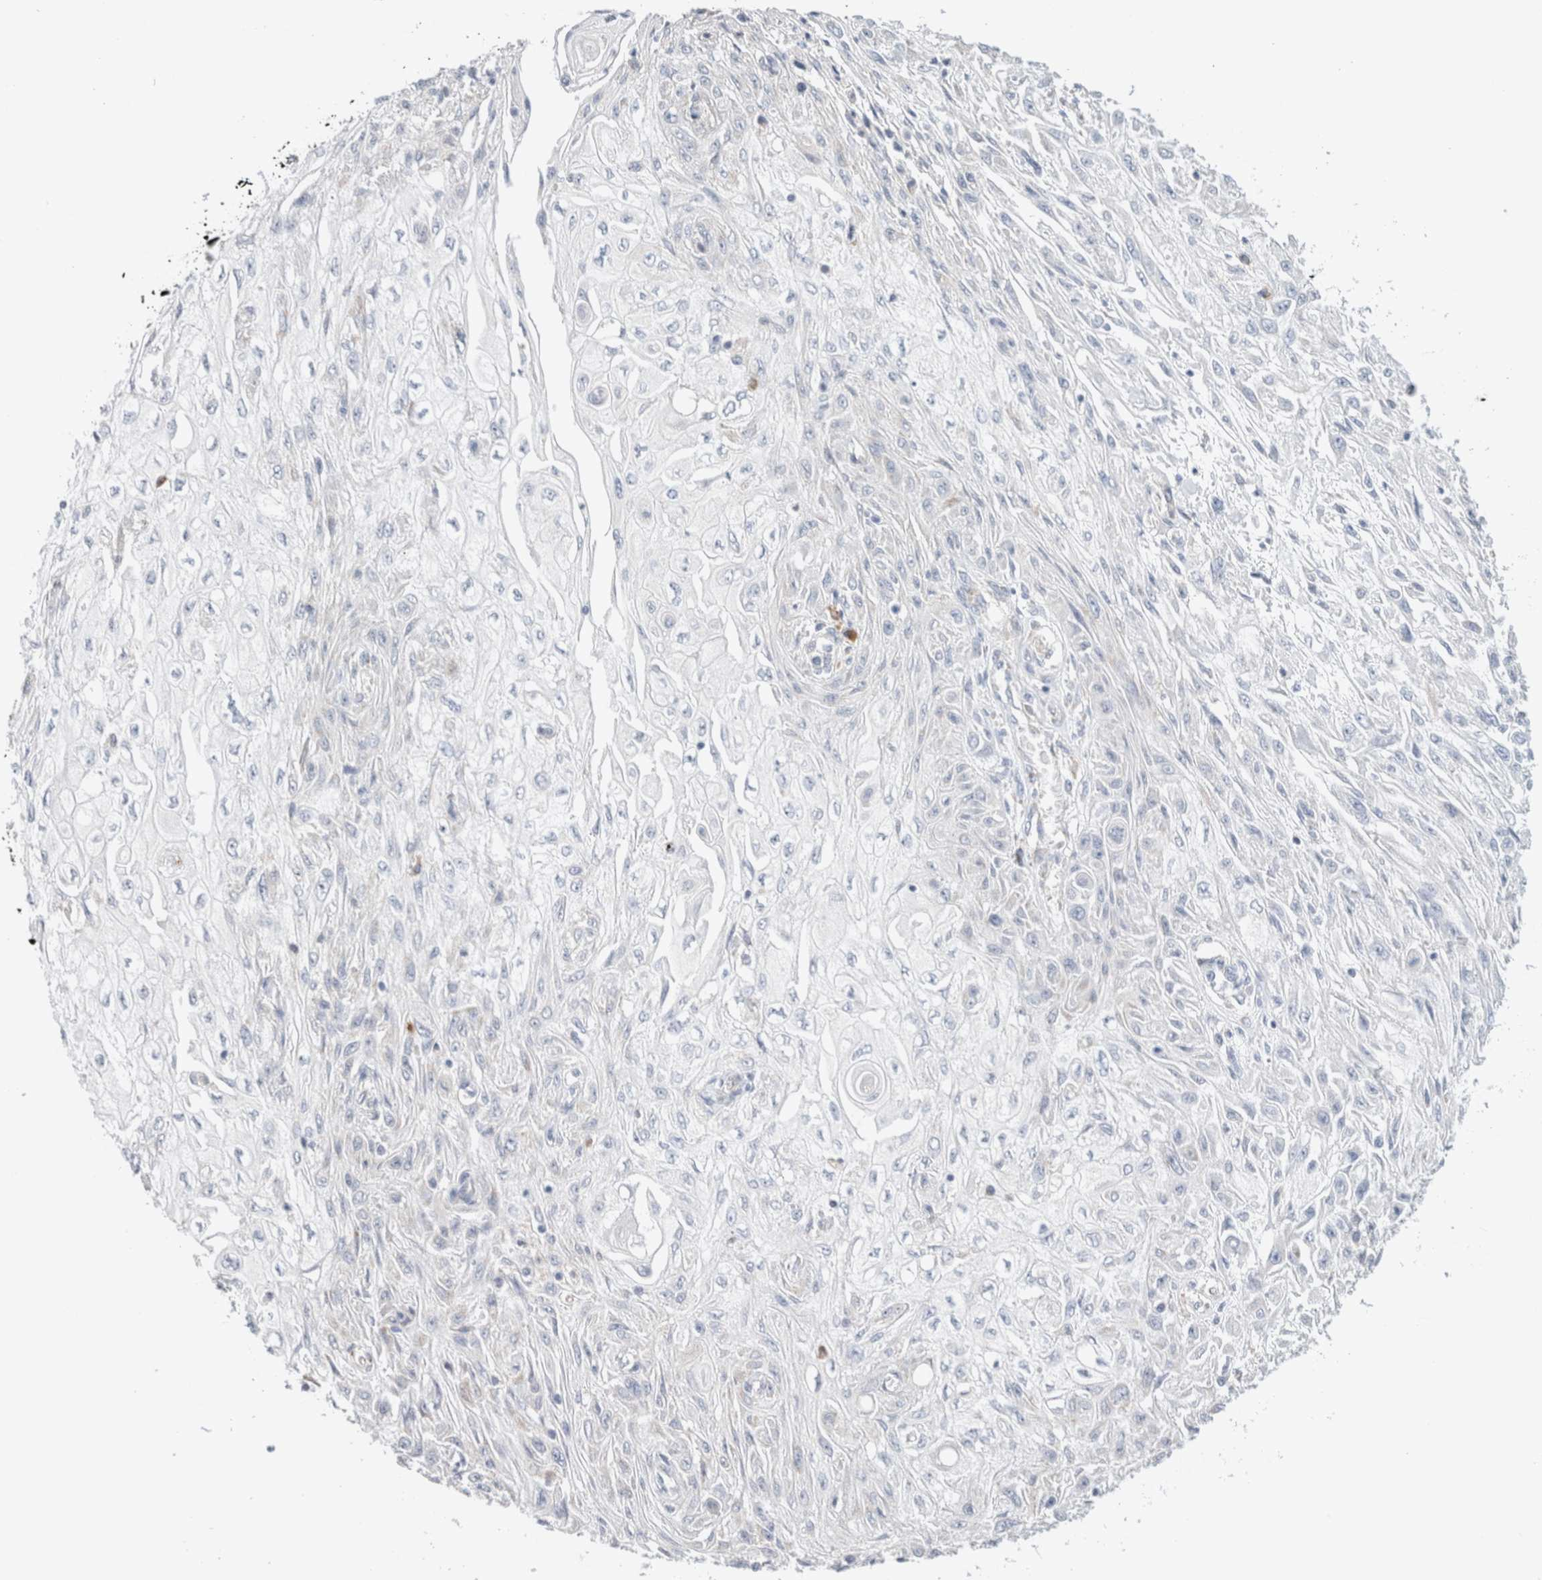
{"staining": {"intensity": "negative", "quantity": "none", "location": "none"}, "tissue": "skin cancer", "cell_type": "Tumor cells", "image_type": "cancer", "snomed": [{"axis": "morphology", "description": "Squamous cell carcinoma, NOS"}, {"axis": "morphology", "description": "Squamous cell carcinoma, metastatic, NOS"}, {"axis": "topography", "description": "Skin"}, {"axis": "topography", "description": "Lymph node"}], "caption": "A micrograph of human skin cancer is negative for staining in tumor cells.", "gene": "GADD45G", "patient": {"sex": "male", "age": 75}}